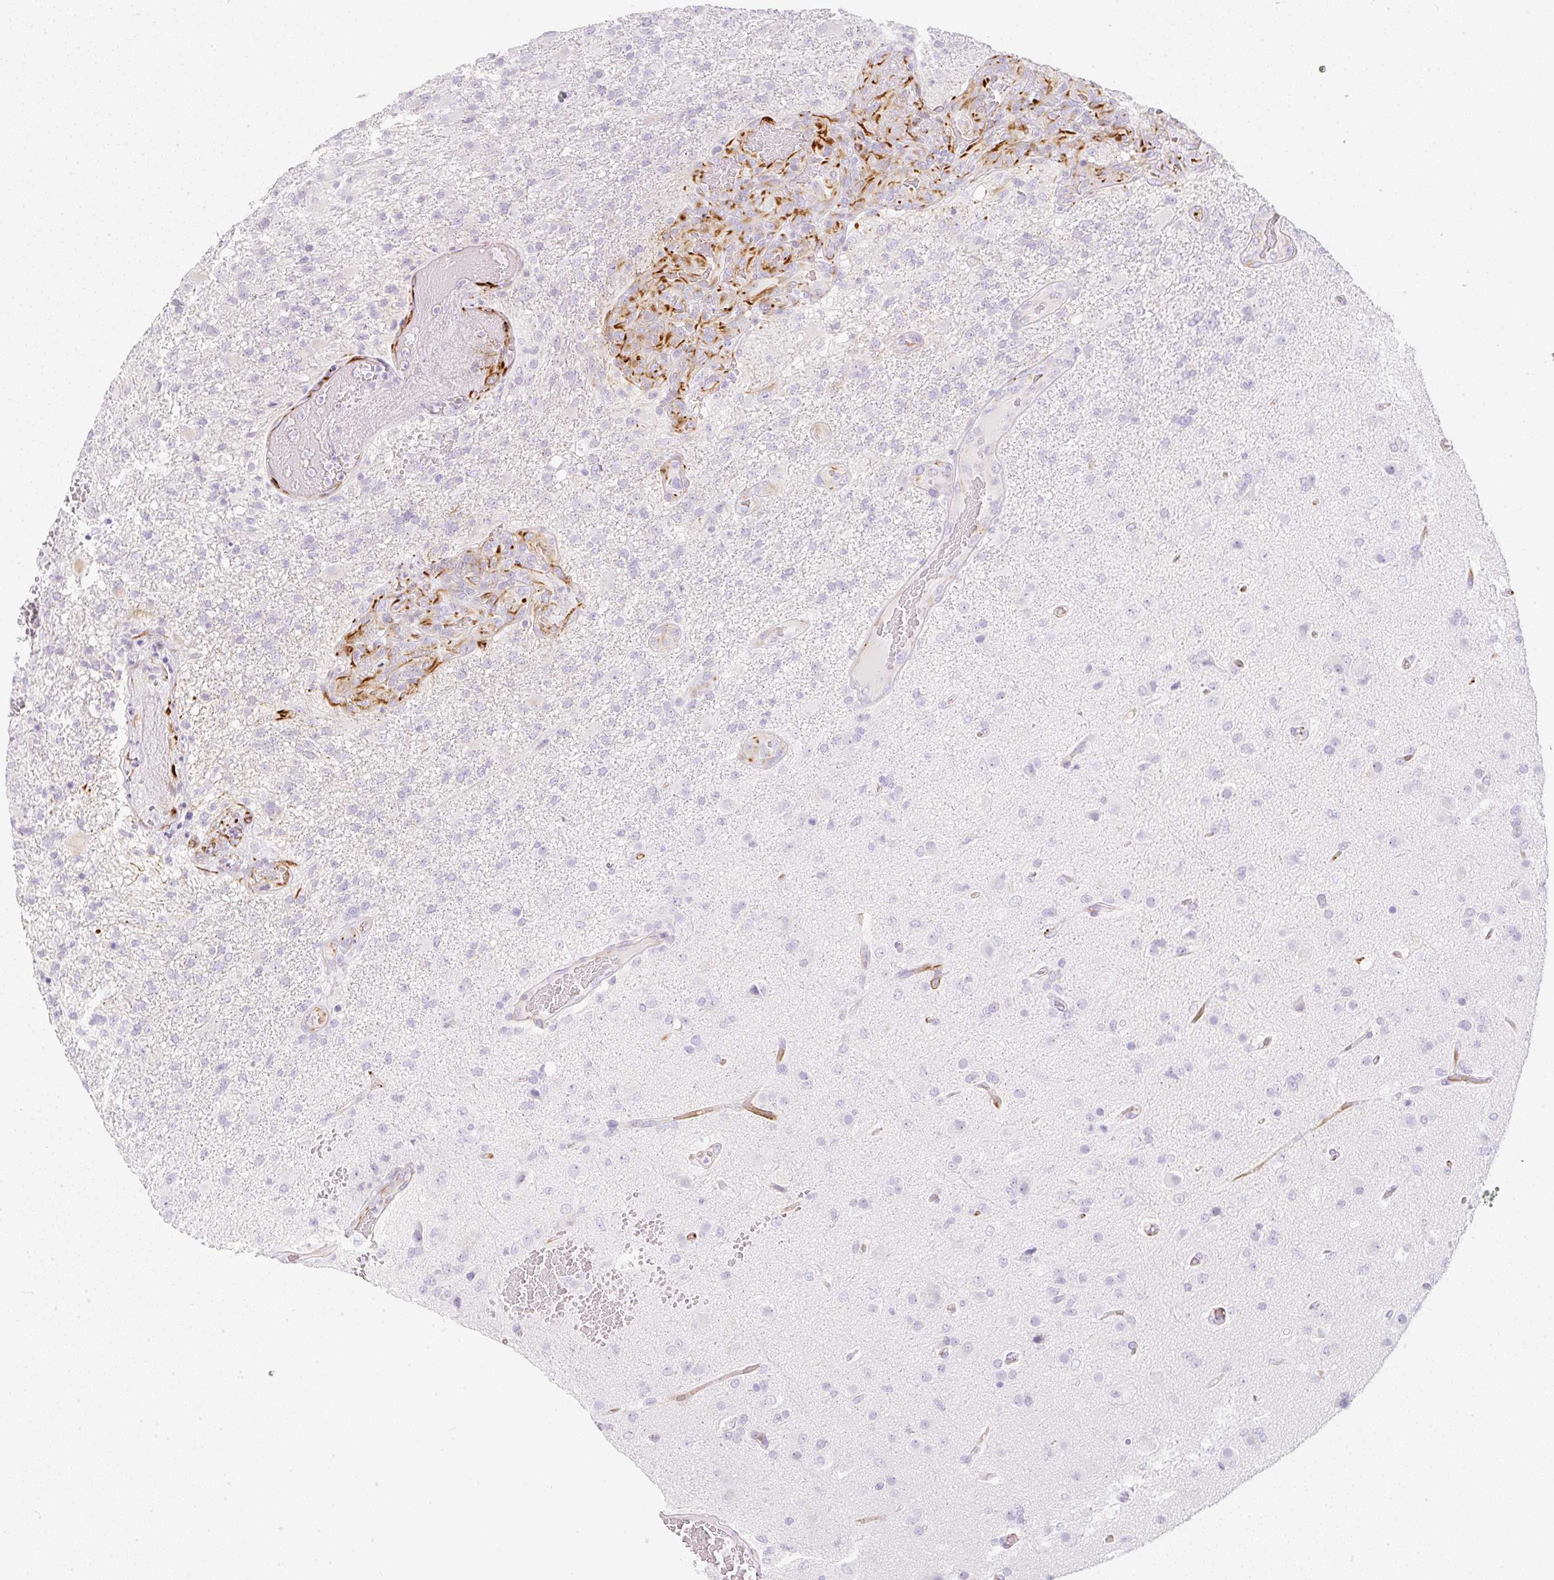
{"staining": {"intensity": "negative", "quantity": "none", "location": "none"}, "tissue": "glioma", "cell_type": "Tumor cells", "image_type": "cancer", "snomed": [{"axis": "morphology", "description": "Glioma, malignant, High grade"}, {"axis": "topography", "description": "Brain"}], "caption": "This is a image of immunohistochemistry staining of malignant glioma (high-grade), which shows no expression in tumor cells. (Immunohistochemistry (ihc), brightfield microscopy, high magnification).", "gene": "ZNF689", "patient": {"sex": "female", "age": 74}}